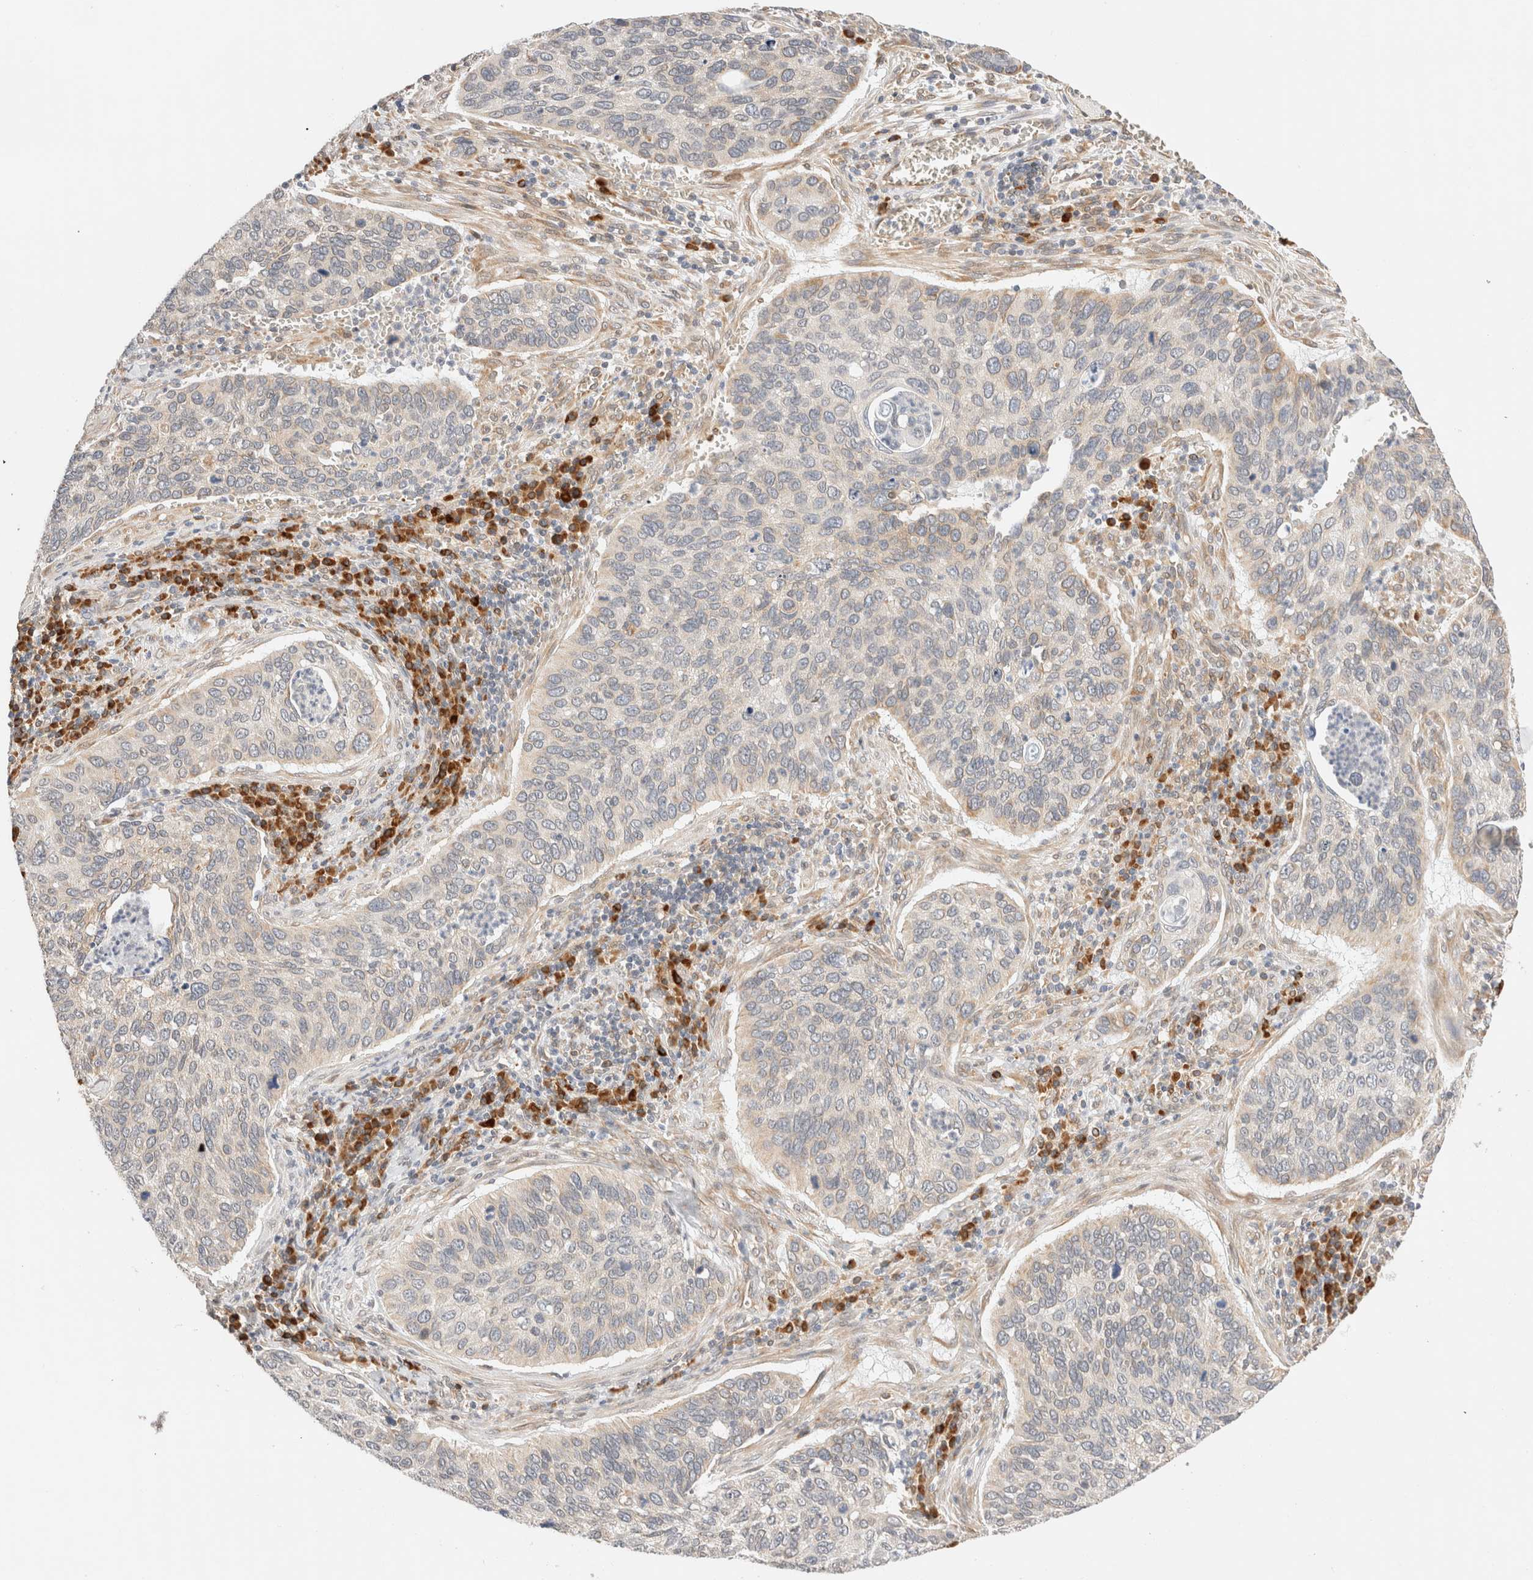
{"staining": {"intensity": "negative", "quantity": "none", "location": "none"}, "tissue": "cervical cancer", "cell_type": "Tumor cells", "image_type": "cancer", "snomed": [{"axis": "morphology", "description": "Squamous cell carcinoma, NOS"}, {"axis": "topography", "description": "Cervix"}], "caption": "Immunohistochemistry of human squamous cell carcinoma (cervical) exhibits no positivity in tumor cells.", "gene": "SYVN1", "patient": {"sex": "female", "age": 53}}